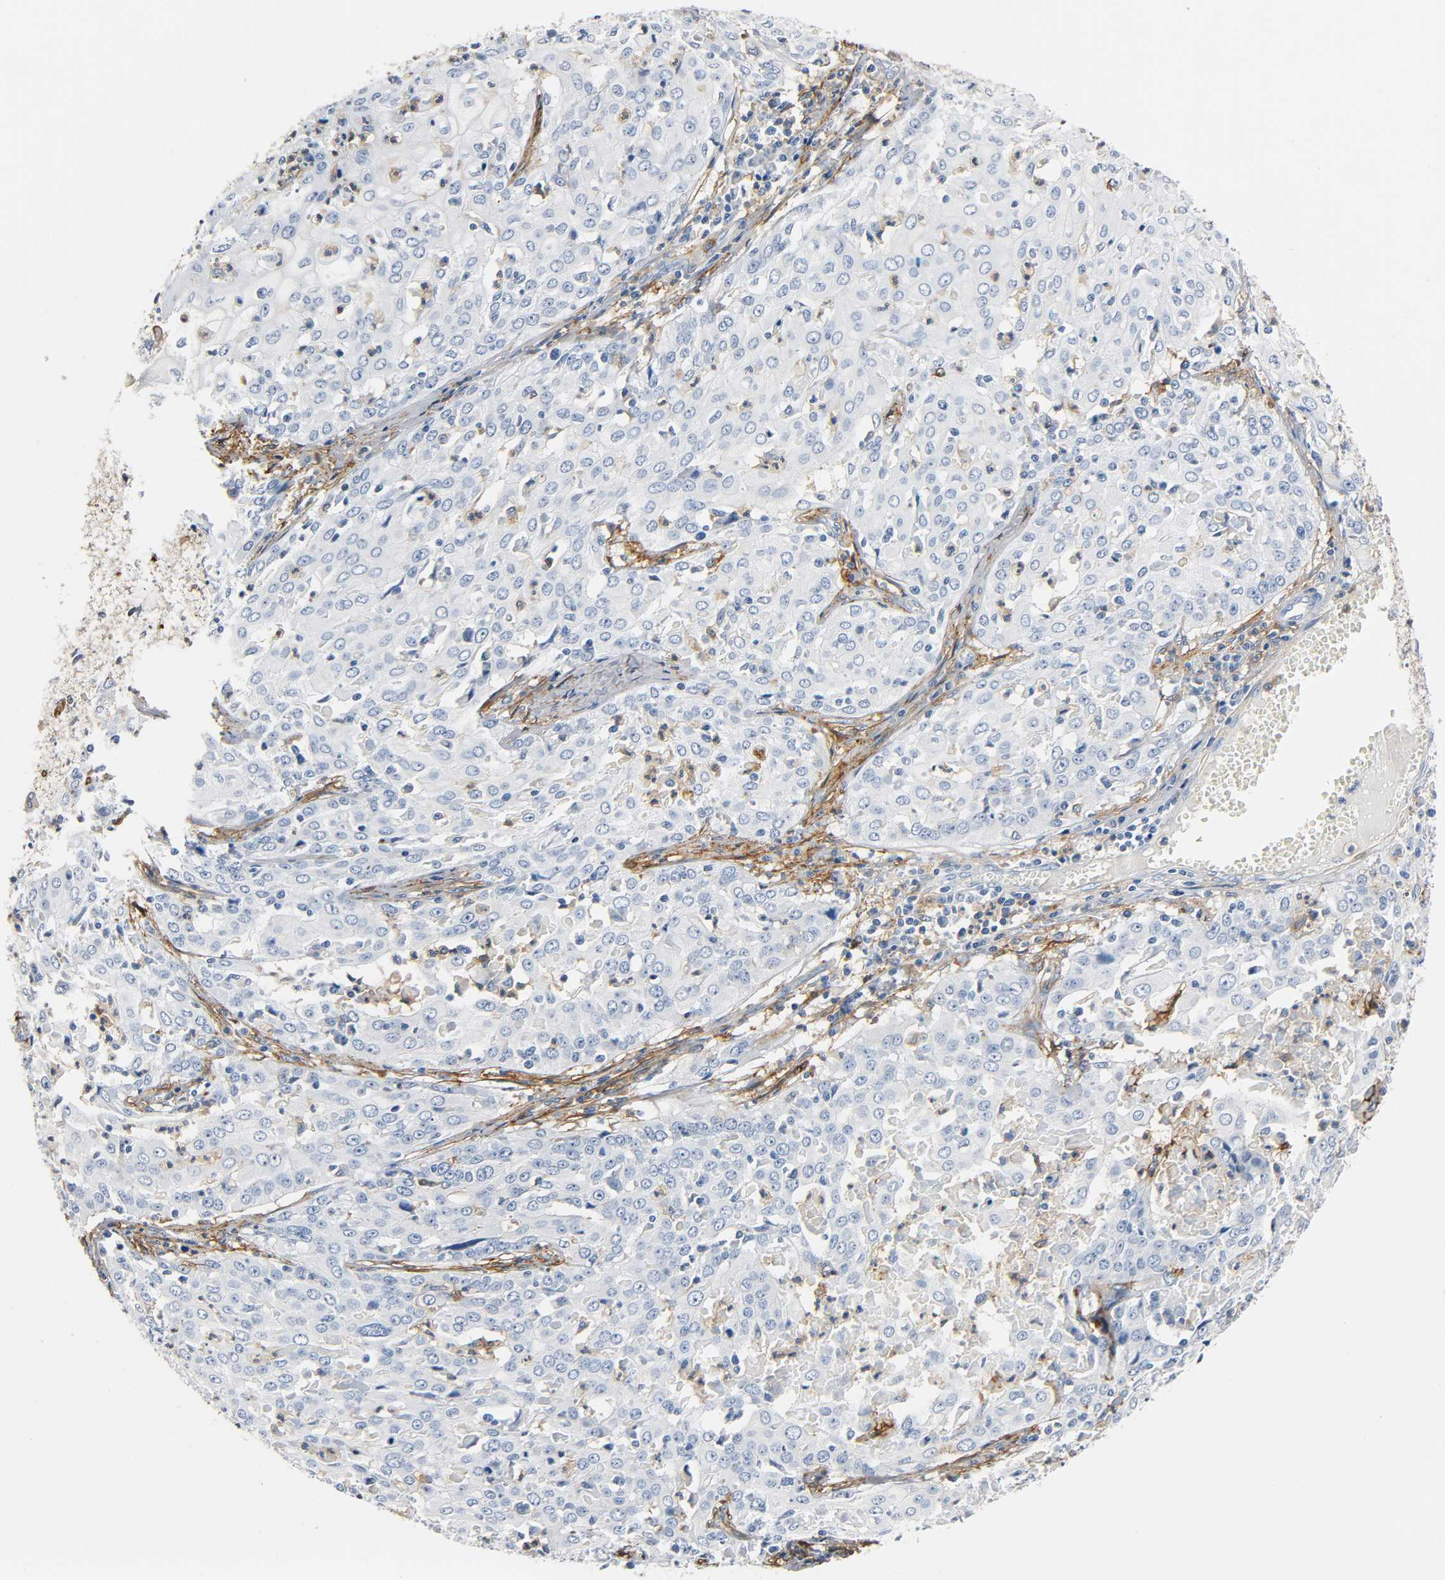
{"staining": {"intensity": "negative", "quantity": "none", "location": "none"}, "tissue": "cervical cancer", "cell_type": "Tumor cells", "image_type": "cancer", "snomed": [{"axis": "morphology", "description": "Squamous cell carcinoma, NOS"}, {"axis": "topography", "description": "Cervix"}], "caption": "Cervical squamous cell carcinoma was stained to show a protein in brown. There is no significant positivity in tumor cells. Nuclei are stained in blue.", "gene": "ANPEP", "patient": {"sex": "female", "age": 39}}